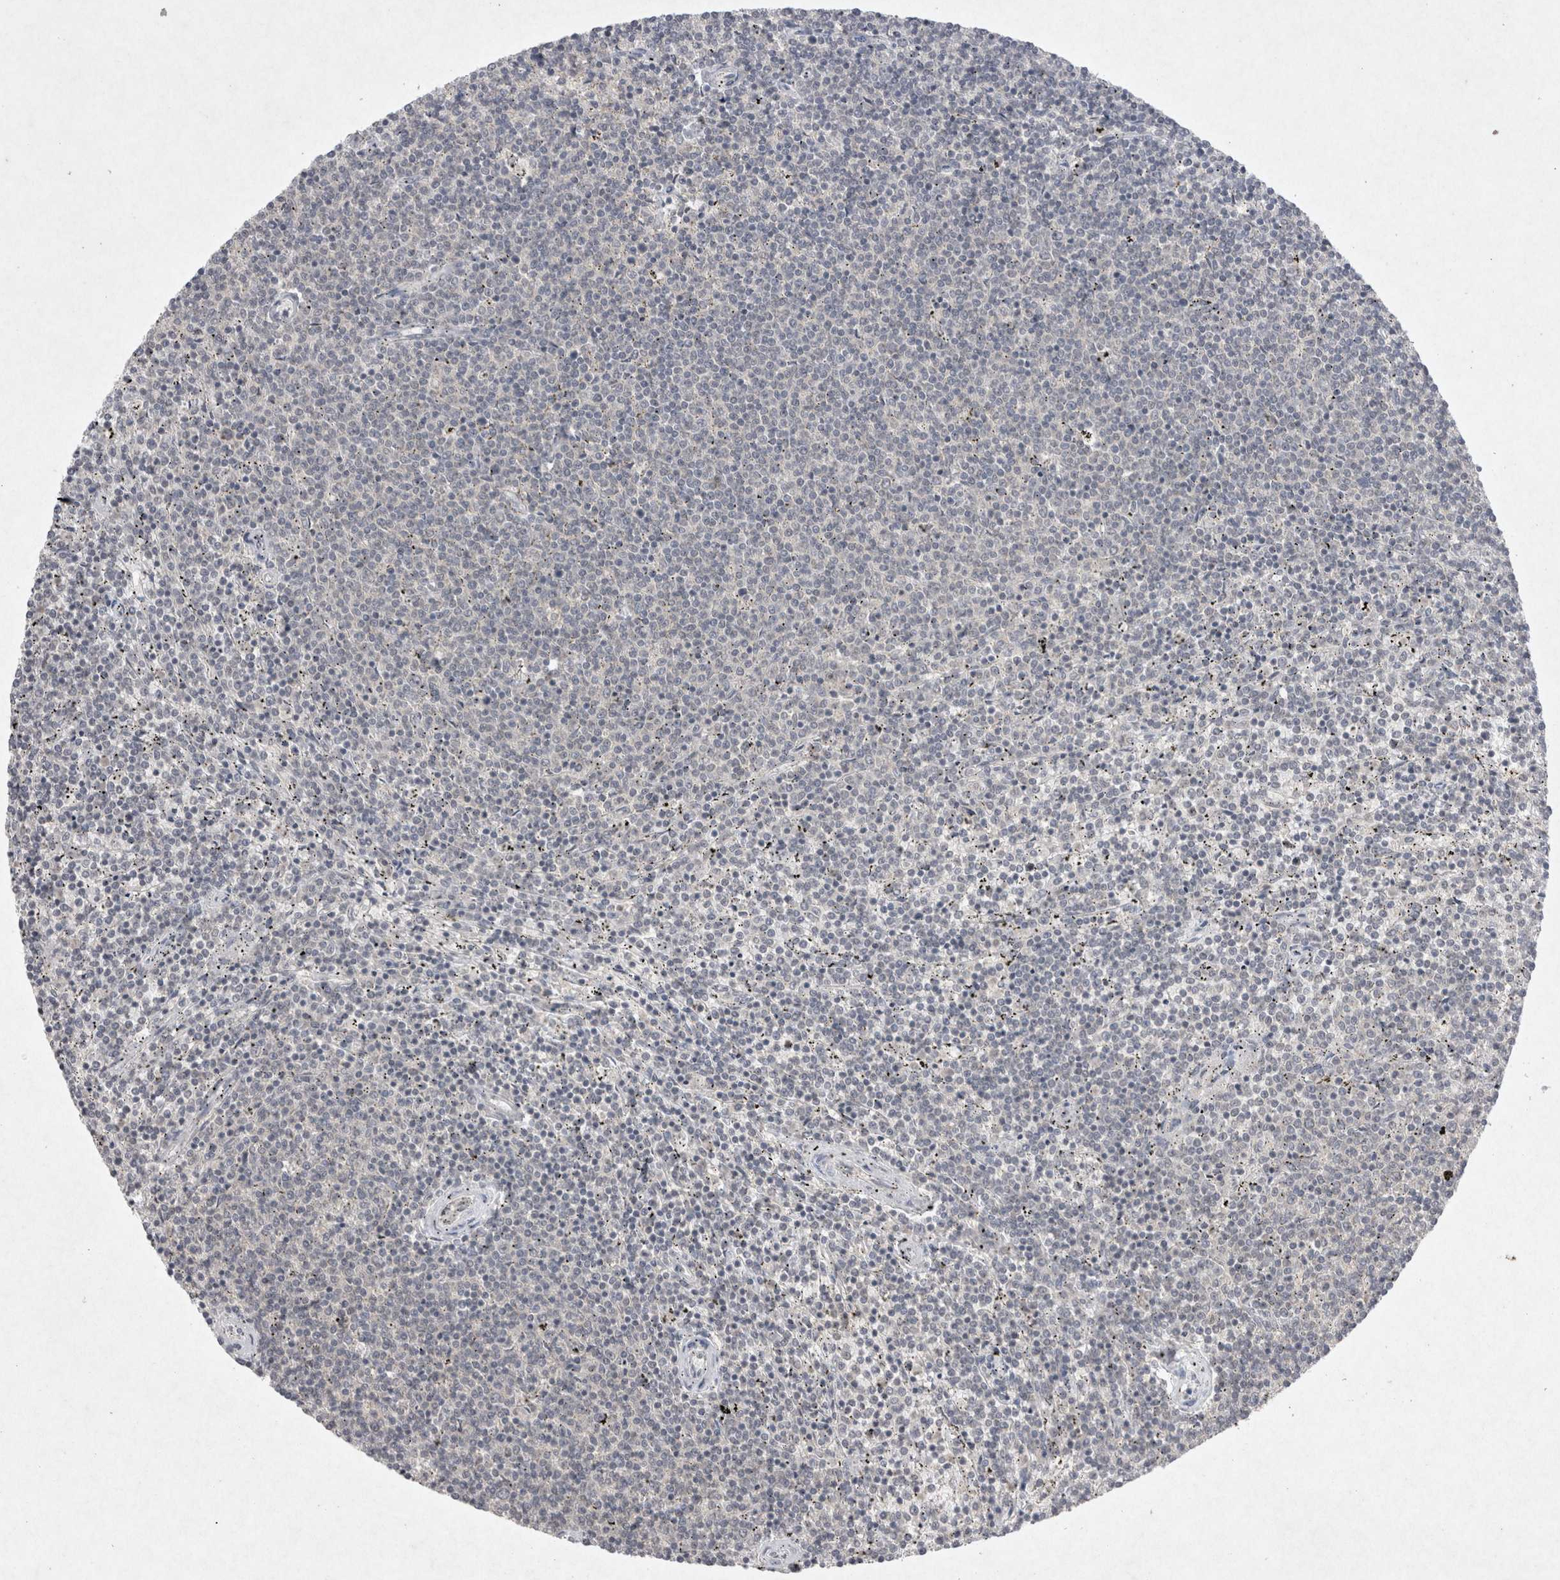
{"staining": {"intensity": "negative", "quantity": "none", "location": "none"}, "tissue": "lymphoma", "cell_type": "Tumor cells", "image_type": "cancer", "snomed": [{"axis": "morphology", "description": "Malignant lymphoma, non-Hodgkin's type, Low grade"}, {"axis": "topography", "description": "Spleen"}], "caption": "The histopathology image displays no significant positivity in tumor cells of lymphoma.", "gene": "LYVE1", "patient": {"sex": "female", "age": 50}}